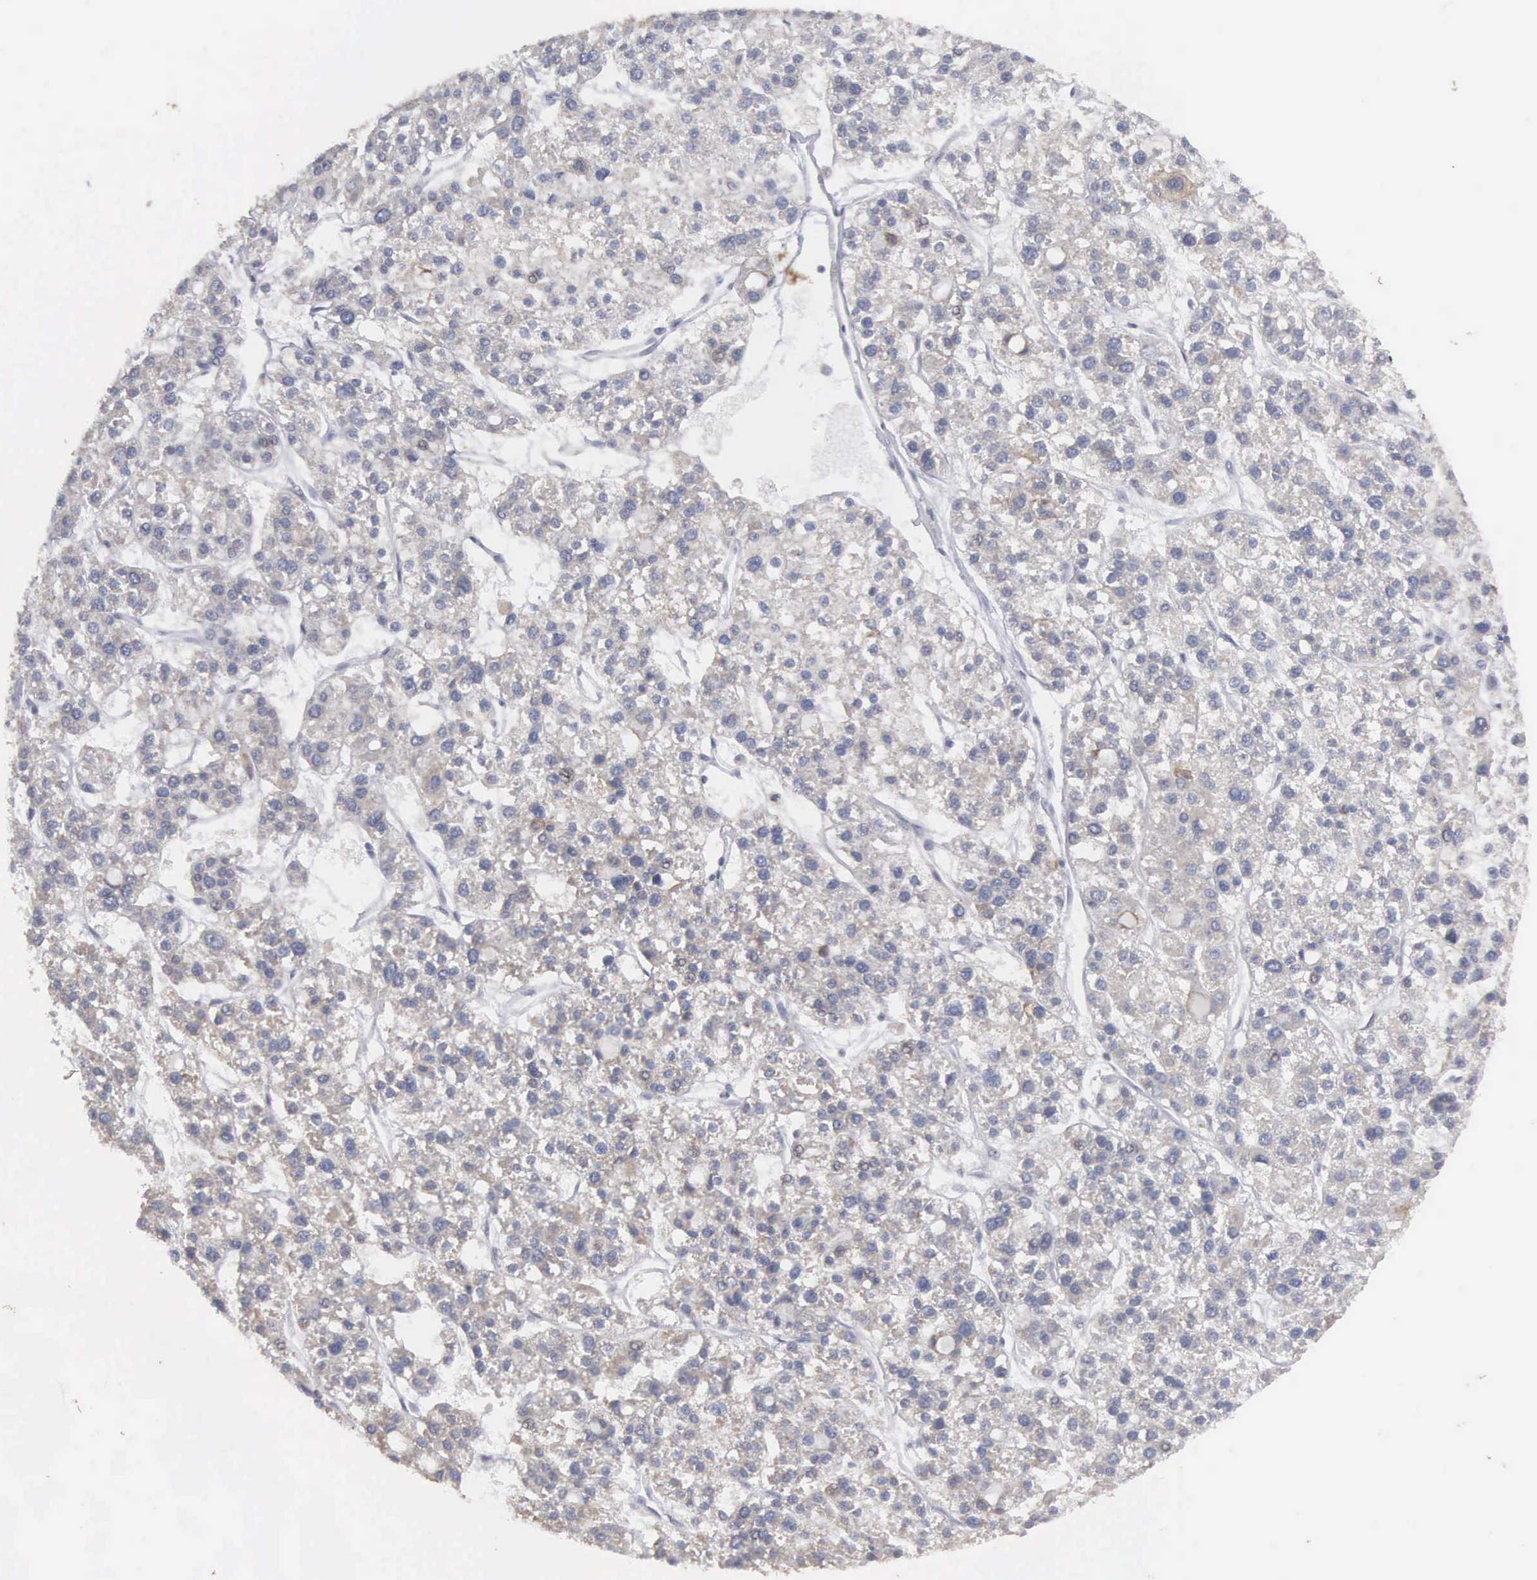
{"staining": {"intensity": "moderate", "quantity": "25%-75%", "location": "cytoplasmic/membranous"}, "tissue": "liver cancer", "cell_type": "Tumor cells", "image_type": "cancer", "snomed": [{"axis": "morphology", "description": "Carcinoma, Hepatocellular, NOS"}, {"axis": "topography", "description": "Liver"}], "caption": "Moderate cytoplasmic/membranous staining for a protein is appreciated in about 25%-75% of tumor cells of liver cancer (hepatocellular carcinoma) using immunohistochemistry.", "gene": "WDR89", "patient": {"sex": "female", "age": 85}}